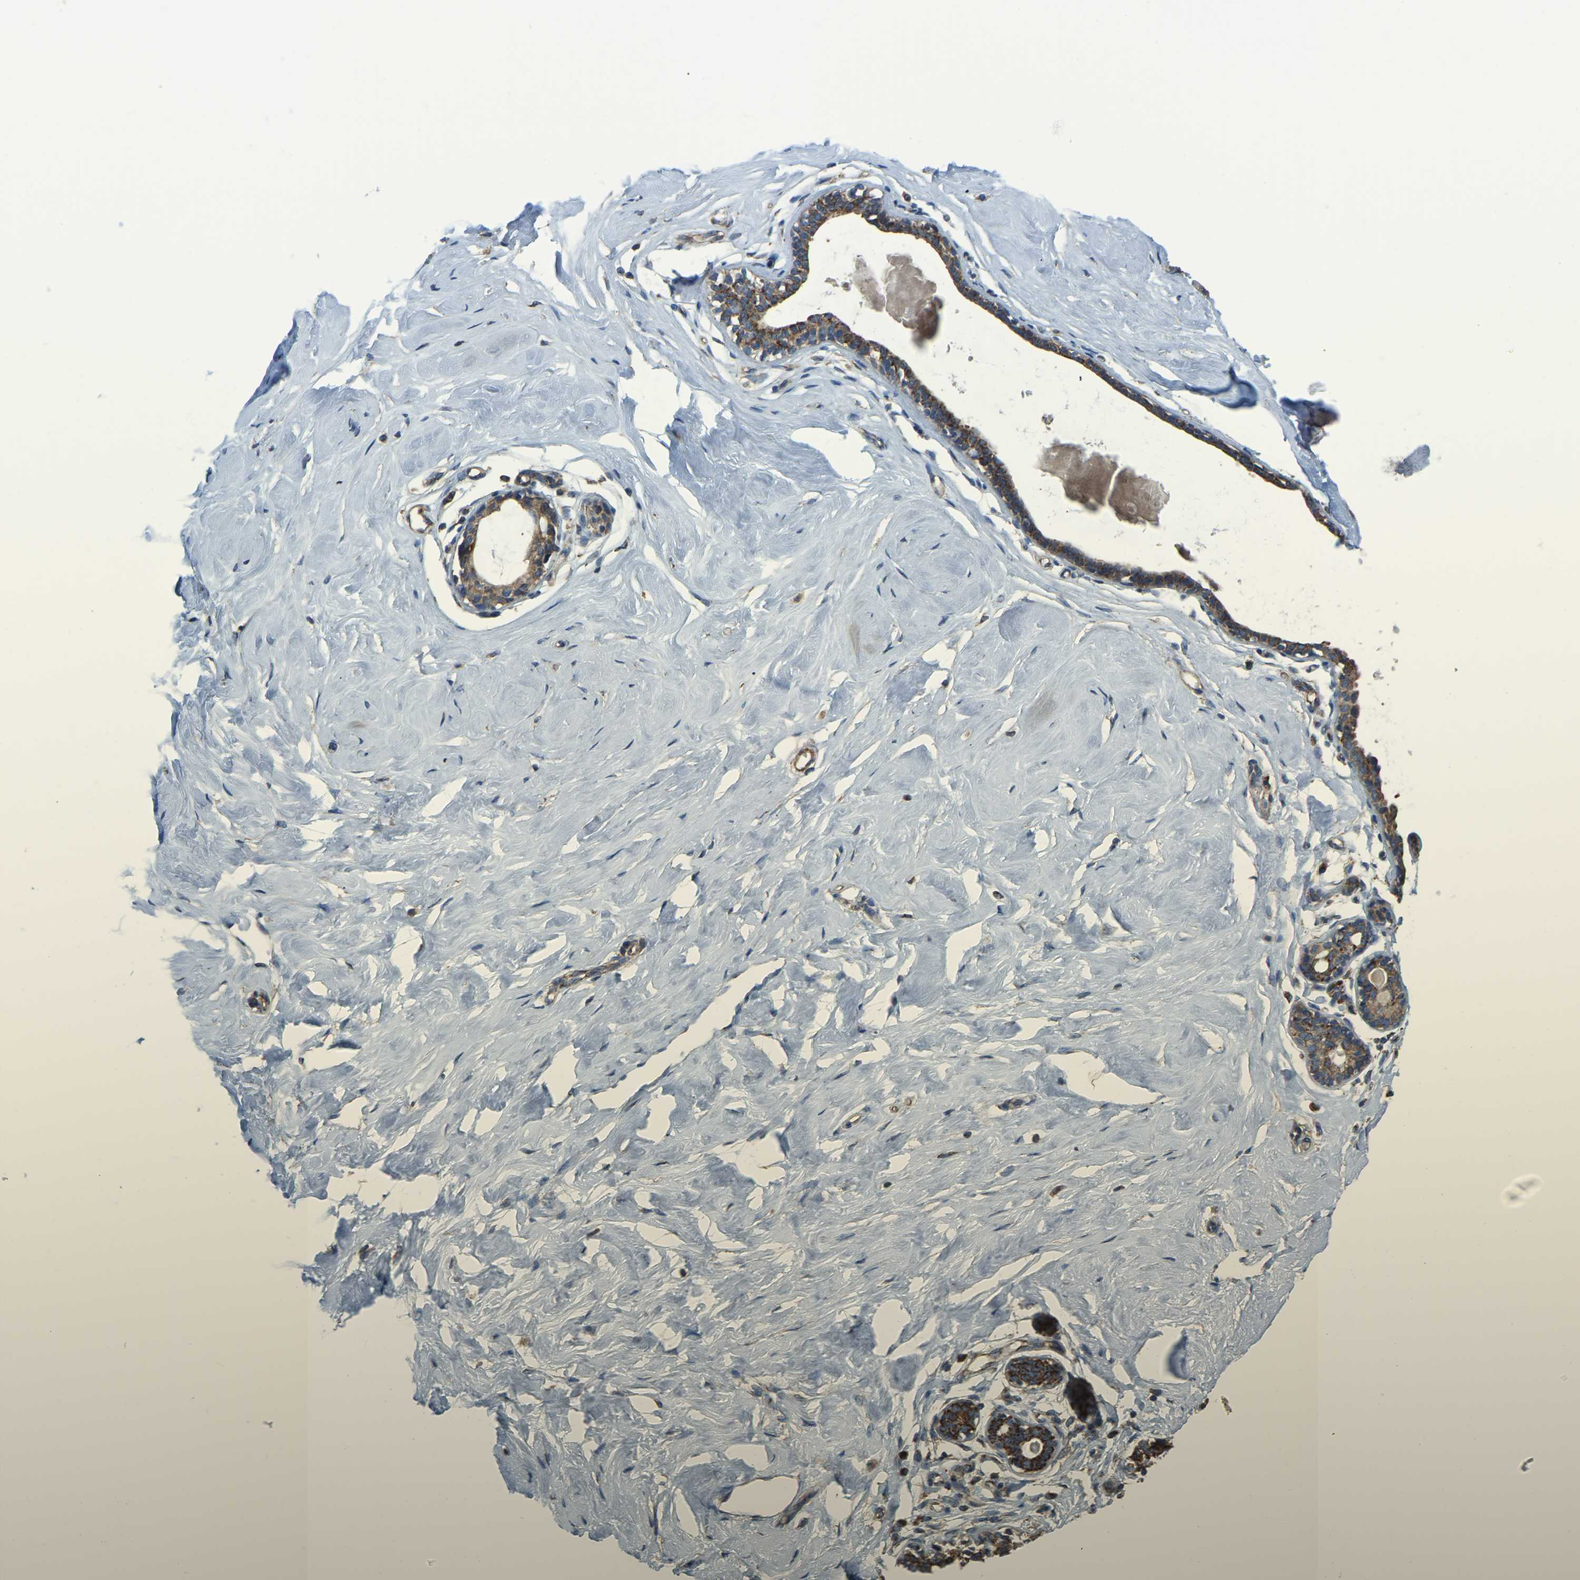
{"staining": {"intensity": "negative", "quantity": "none", "location": "none"}, "tissue": "breast", "cell_type": "Adipocytes", "image_type": "normal", "snomed": [{"axis": "morphology", "description": "Normal tissue, NOS"}, {"axis": "topography", "description": "Breast"}], "caption": "Protein analysis of normal breast shows no significant staining in adipocytes.", "gene": "PSMD7", "patient": {"sex": "female", "age": 23}}